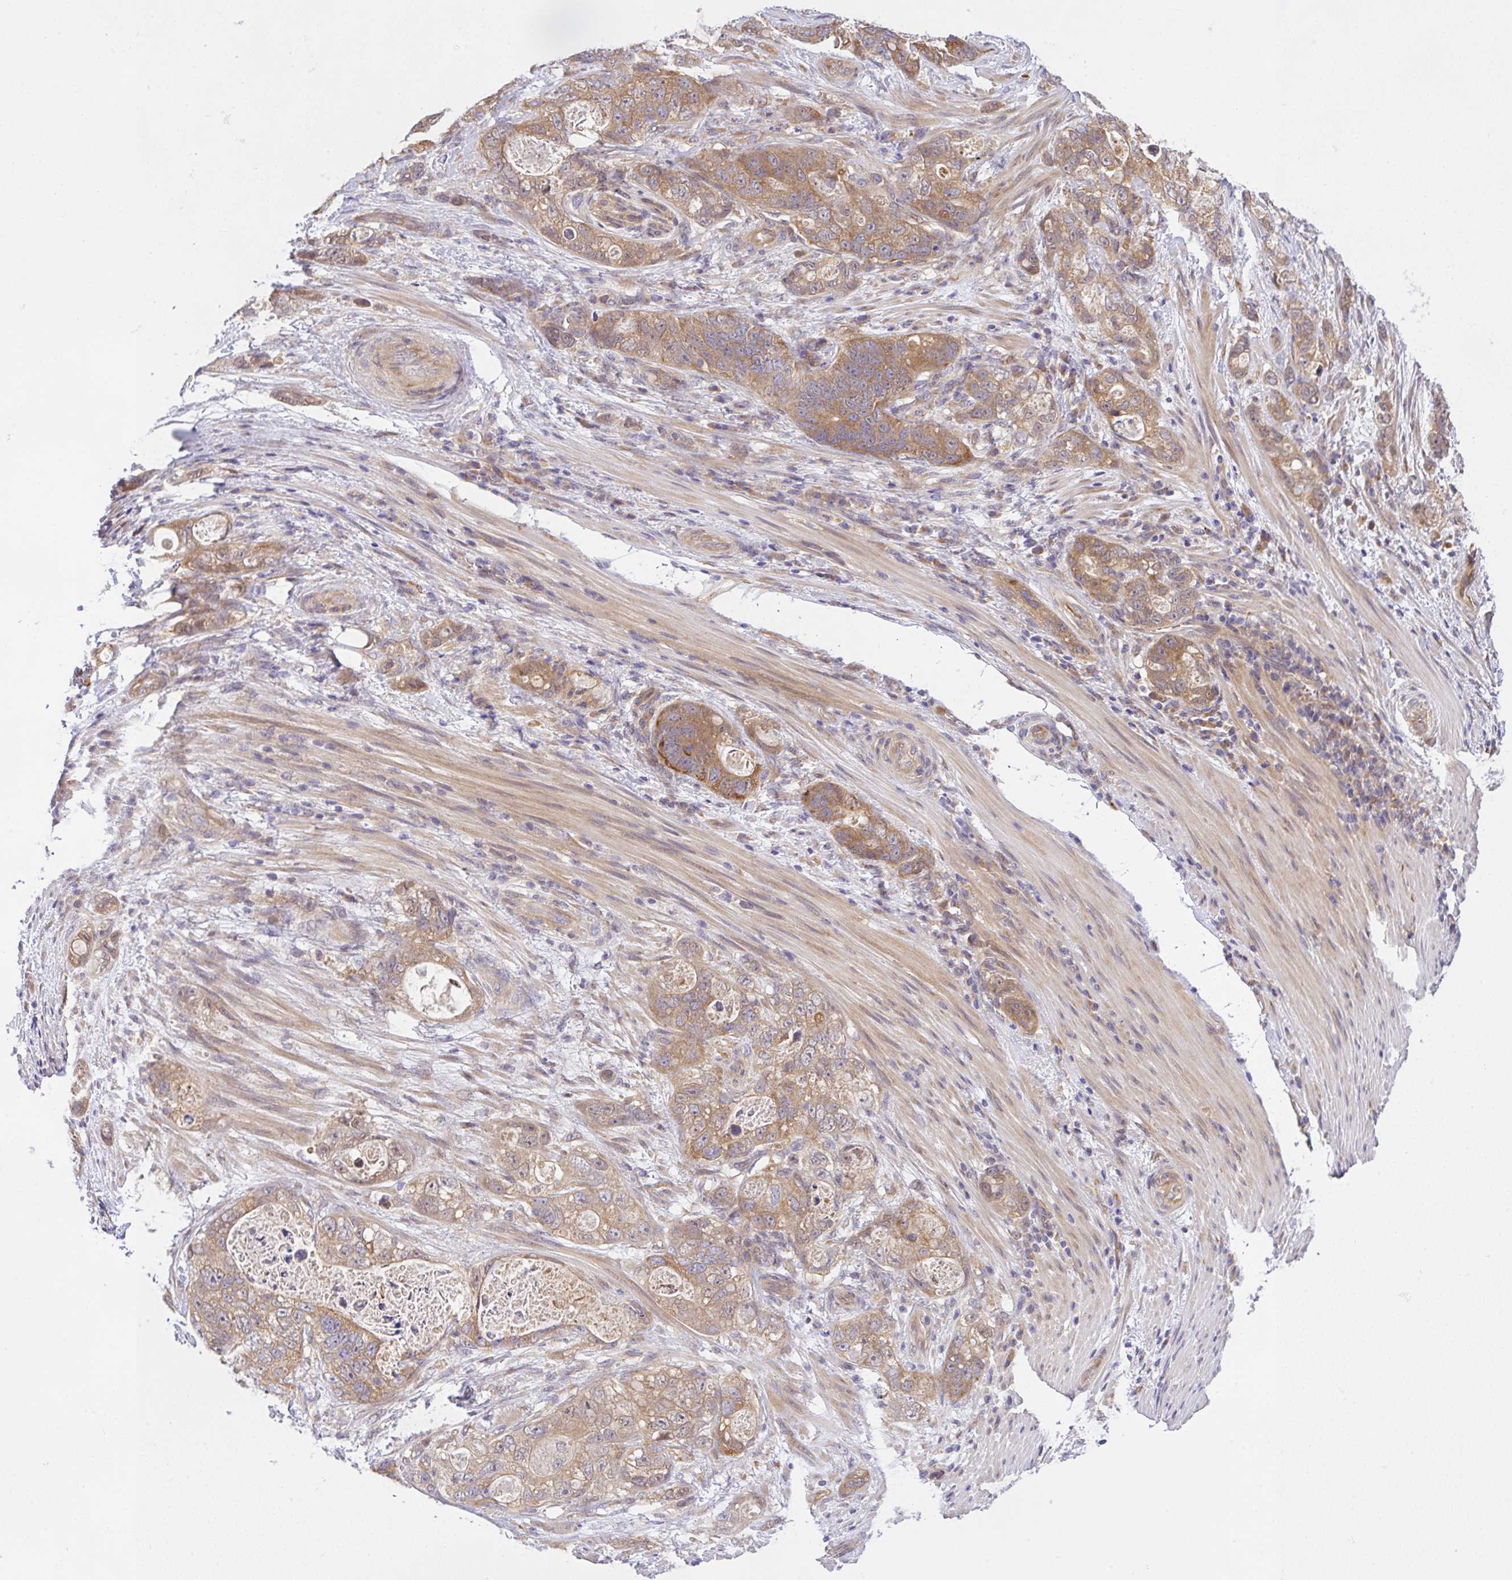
{"staining": {"intensity": "moderate", "quantity": ">75%", "location": "cytoplasmic/membranous"}, "tissue": "stomach cancer", "cell_type": "Tumor cells", "image_type": "cancer", "snomed": [{"axis": "morphology", "description": "Normal tissue, NOS"}, {"axis": "morphology", "description": "Adenocarcinoma, NOS"}, {"axis": "topography", "description": "Stomach"}], "caption": "Immunohistochemical staining of adenocarcinoma (stomach) displays medium levels of moderate cytoplasmic/membranous protein expression in approximately >75% of tumor cells.", "gene": "UBE4A", "patient": {"sex": "female", "age": 89}}